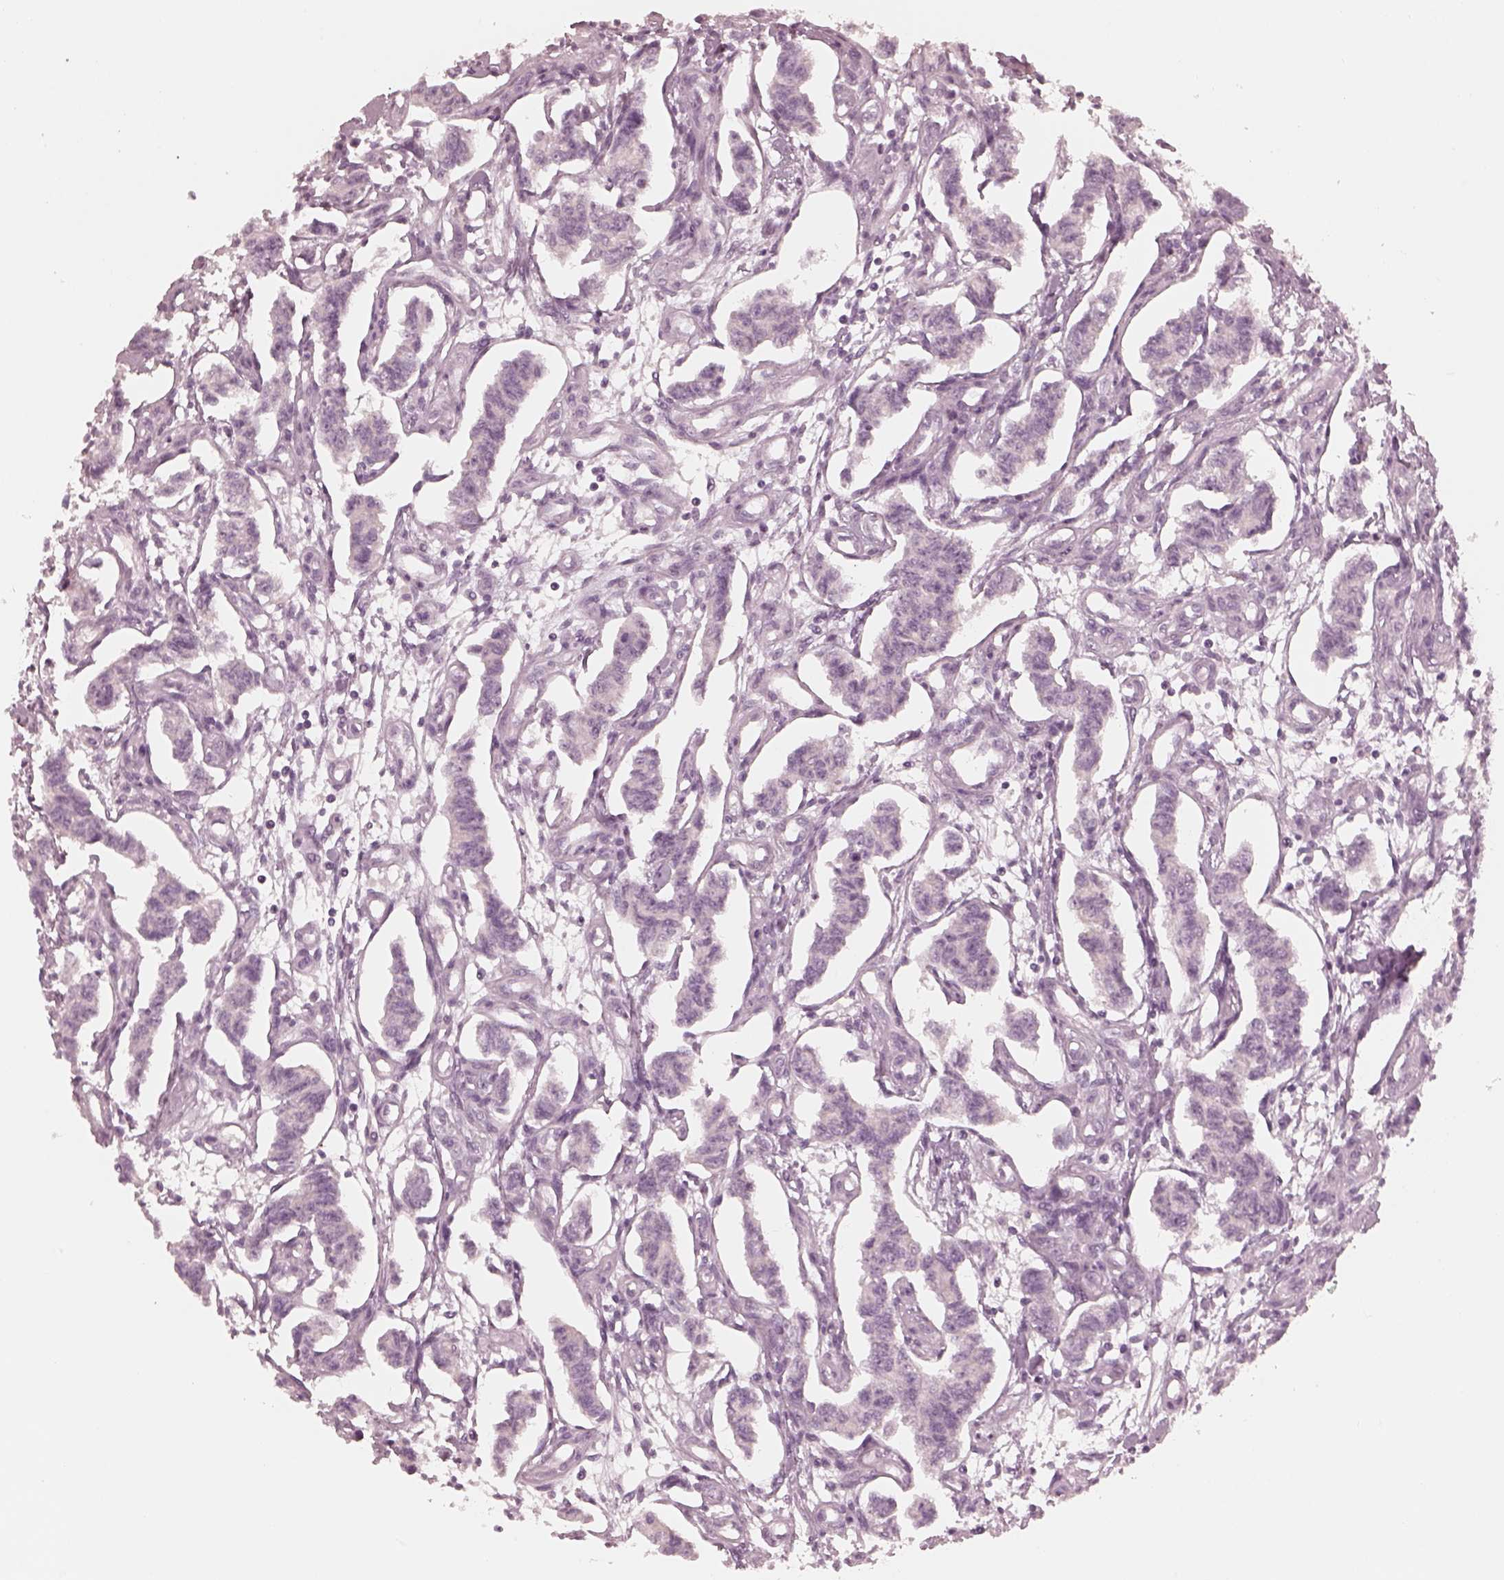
{"staining": {"intensity": "negative", "quantity": "none", "location": "none"}, "tissue": "carcinoid", "cell_type": "Tumor cells", "image_type": "cancer", "snomed": [{"axis": "morphology", "description": "Carcinoid, malignant, NOS"}, {"axis": "topography", "description": "Kidney"}], "caption": "Immunohistochemistry of human carcinoid demonstrates no positivity in tumor cells. (Stains: DAB immunohistochemistry (IHC) with hematoxylin counter stain, Microscopy: brightfield microscopy at high magnification).", "gene": "CALR3", "patient": {"sex": "female", "age": 41}}